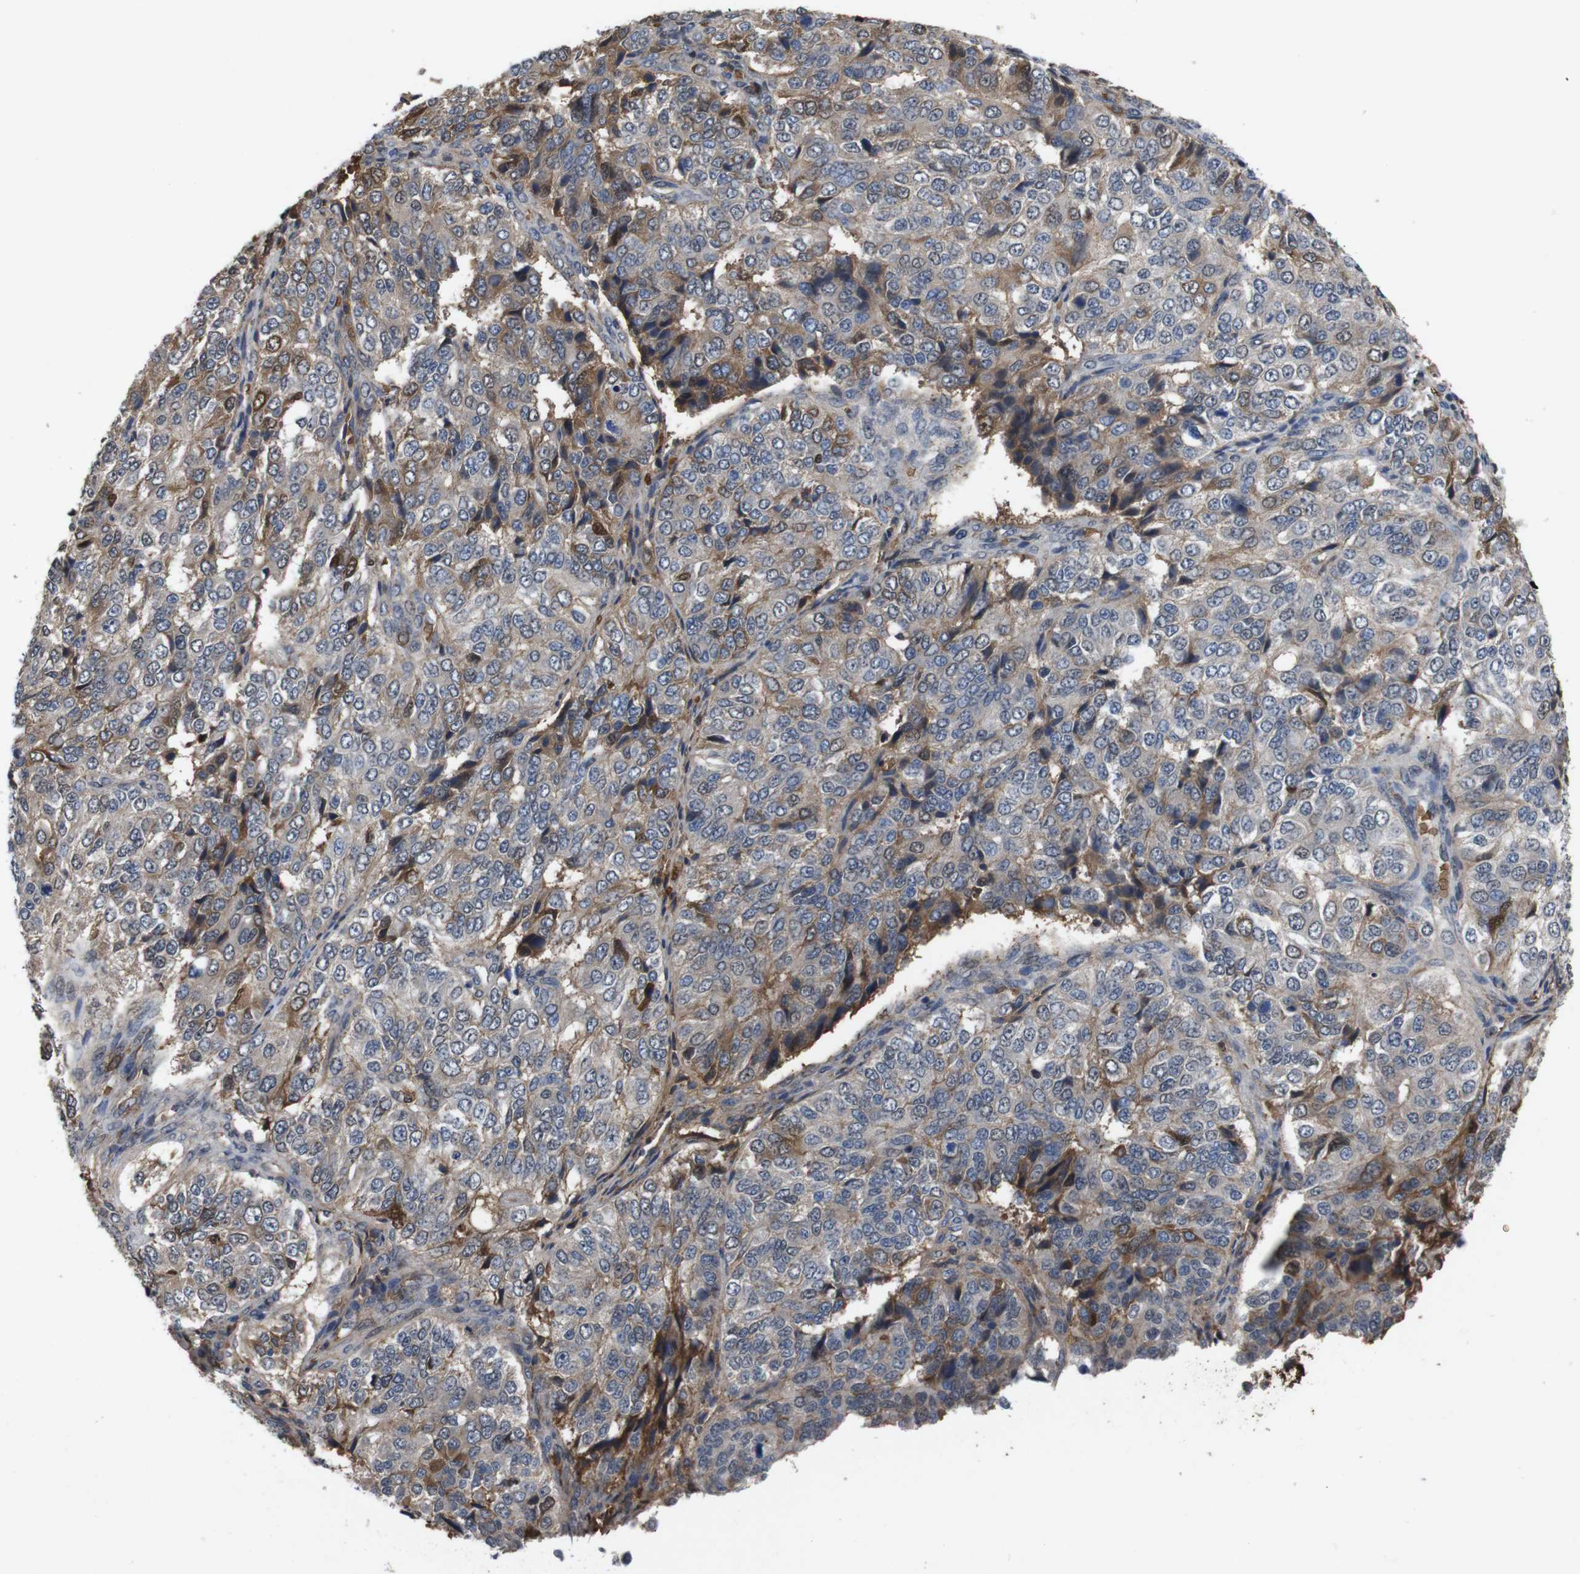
{"staining": {"intensity": "moderate", "quantity": "25%-75%", "location": "cytoplasmic/membranous"}, "tissue": "ovarian cancer", "cell_type": "Tumor cells", "image_type": "cancer", "snomed": [{"axis": "morphology", "description": "Carcinoma, endometroid"}, {"axis": "topography", "description": "Ovary"}], "caption": "Endometroid carcinoma (ovarian) stained with DAB (3,3'-diaminobenzidine) immunohistochemistry (IHC) displays medium levels of moderate cytoplasmic/membranous positivity in approximately 25%-75% of tumor cells.", "gene": "SPTB", "patient": {"sex": "female", "age": 51}}